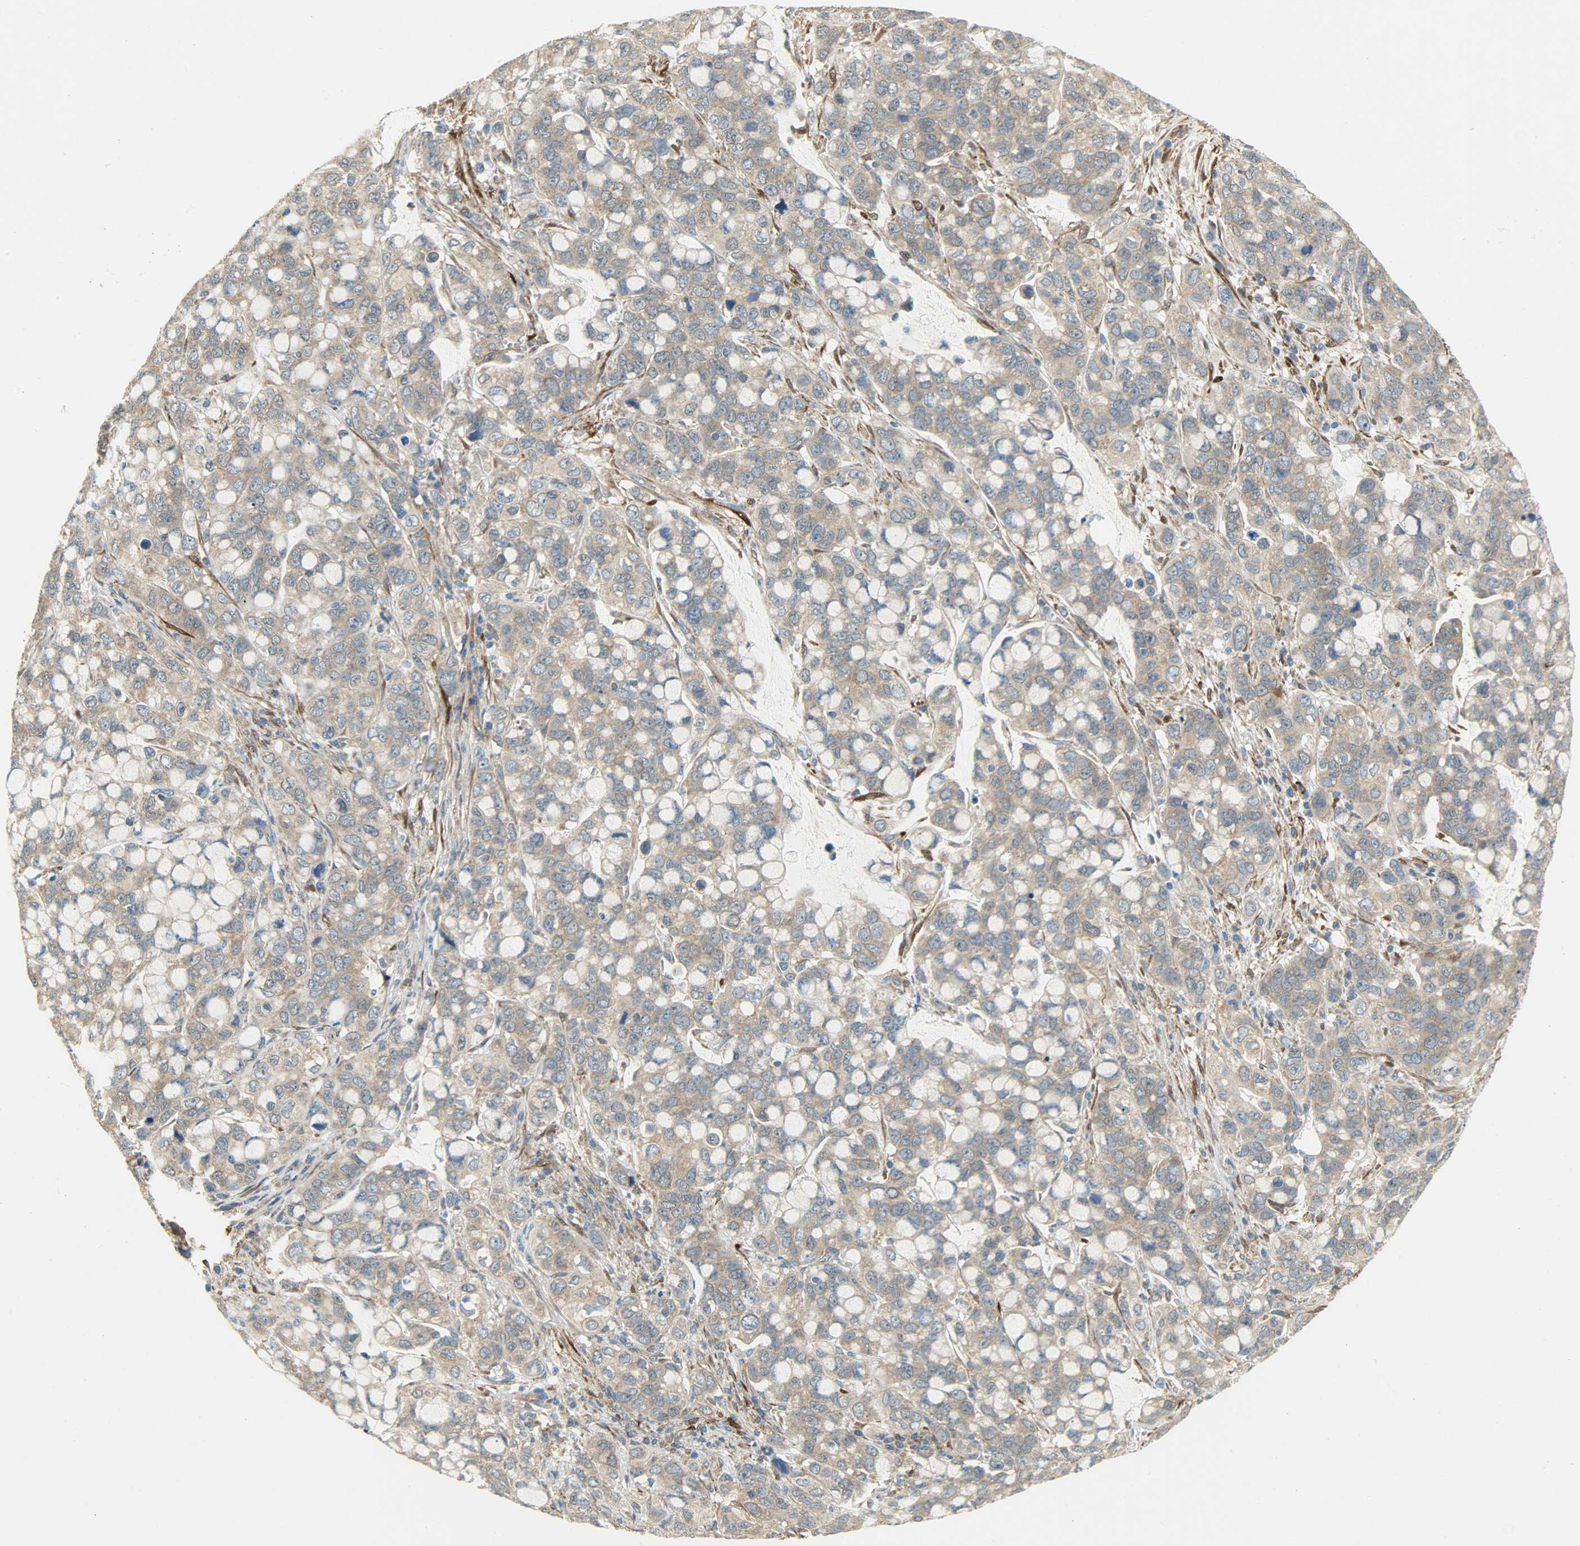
{"staining": {"intensity": "moderate", "quantity": ">75%", "location": "cytoplasmic/membranous"}, "tissue": "stomach cancer", "cell_type": "Tumor cells", "image_type": "cancer", "snomed": [{"axis": "morphology", "description": "Adenocarcinoma, NOS"}, {"axis": "topography", "description": "Stomach, lower"}], "caption": "Immunohistochemistry (IHC) image of human stomach cancer (adenocarcinoma) stained for a protein (brown), which shows medium levels of moderate cytoplasmic/membranous expression in about >75% of tumor cells.", "gene": "C1orf198", "patient": {"sex": "male", "age": 84}}